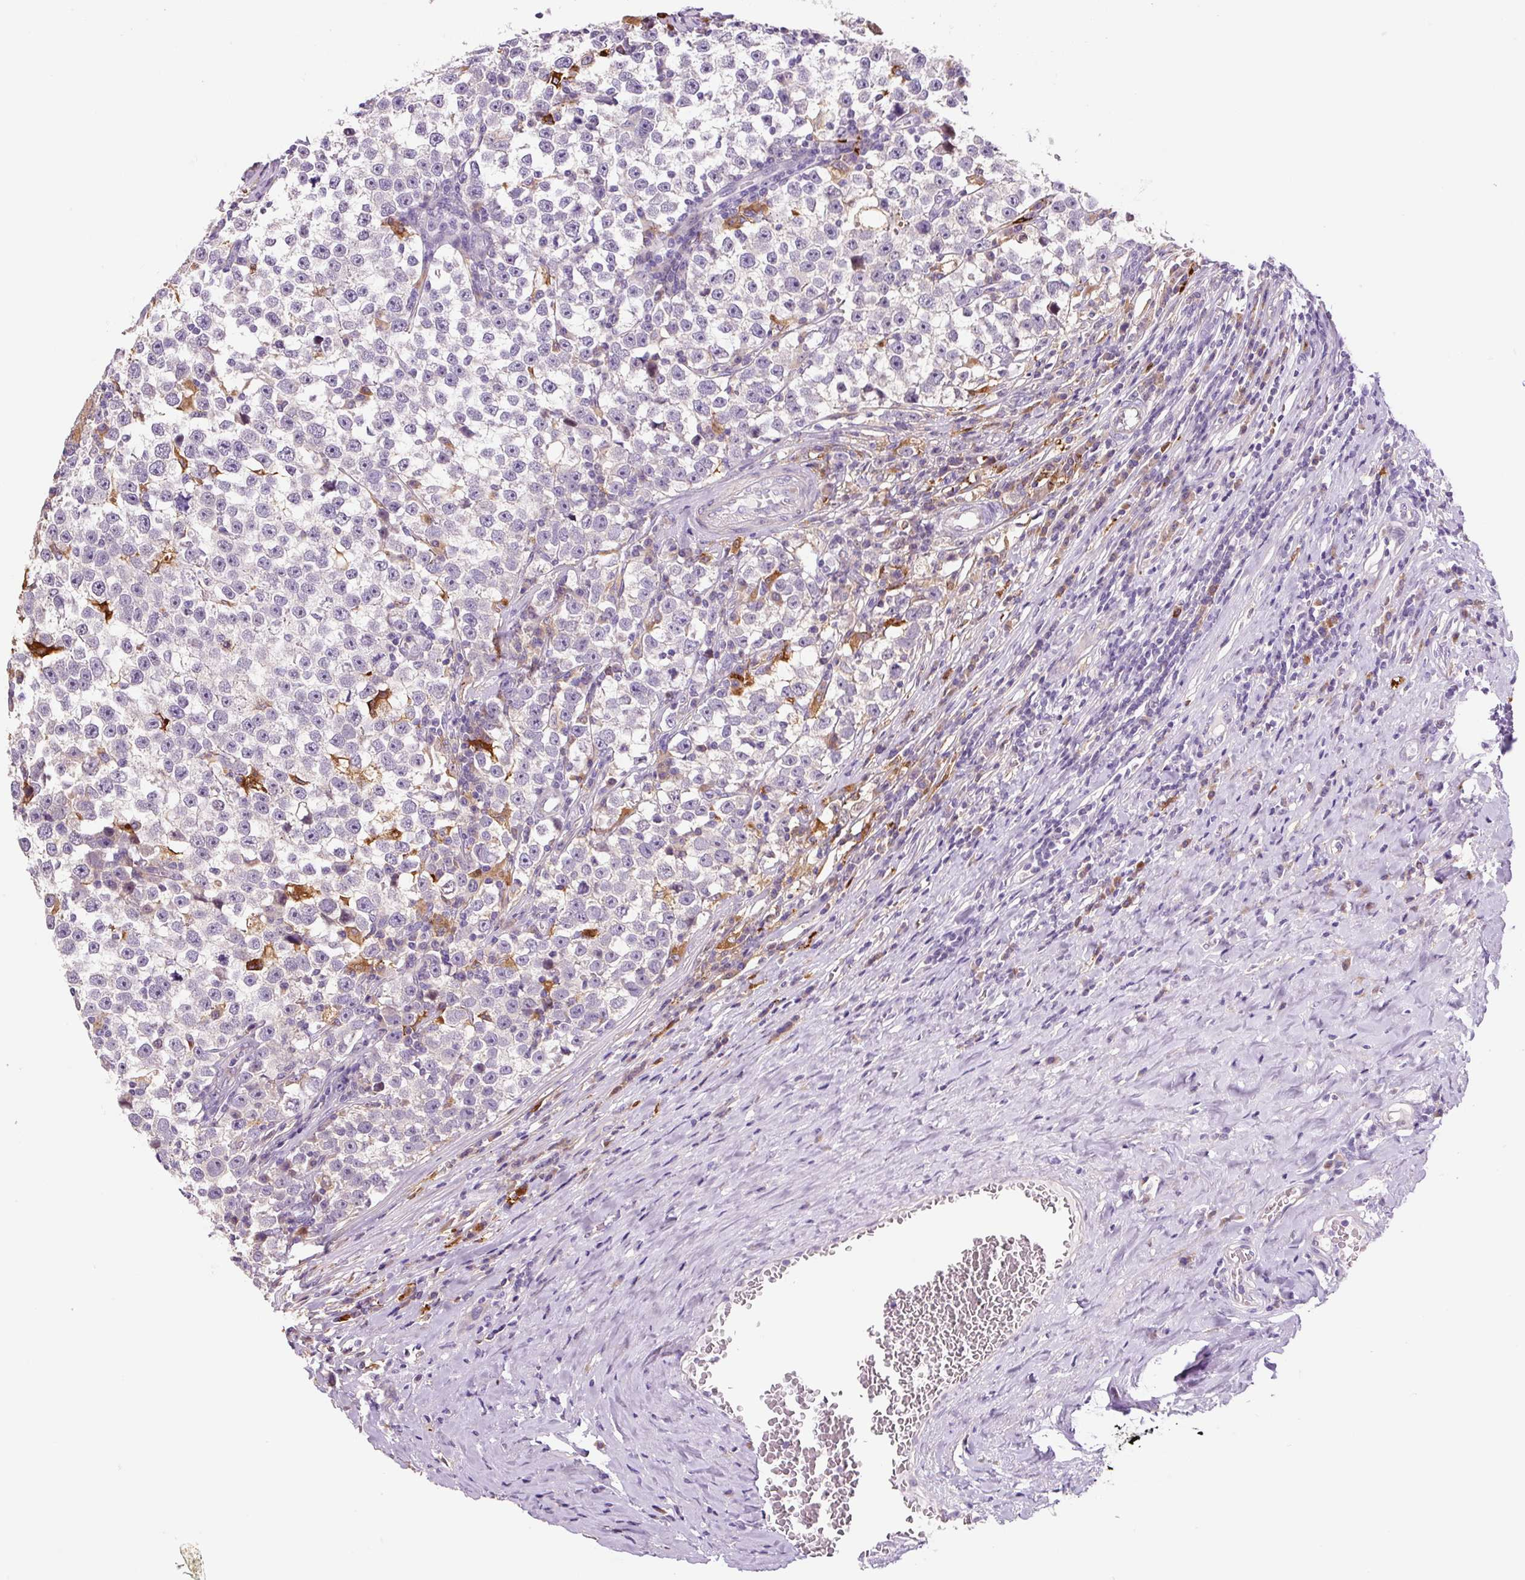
{"staining": {"intensity": "negative", "quantity": "none", "location": "none"}, "tissue": "testis cancer", "cell_type": "Tumor cells", "image_type": "cancer", "snomed": [{"axis": "morphology", "description": "Normal tissue, NOS"}, {"axis": "morphology", "description": "Seminoma, NOS"}, {"axis": "topography", "description": "Testis"}], "caption": "Immunohistochemistry histopathology image of neoplastic tissue: human testis cancer (seminoma) stained with DAB displays no significant protein staining in tumor cells.", "gene": "FUT10", "patient": {"sex": "male", "age": 43}}